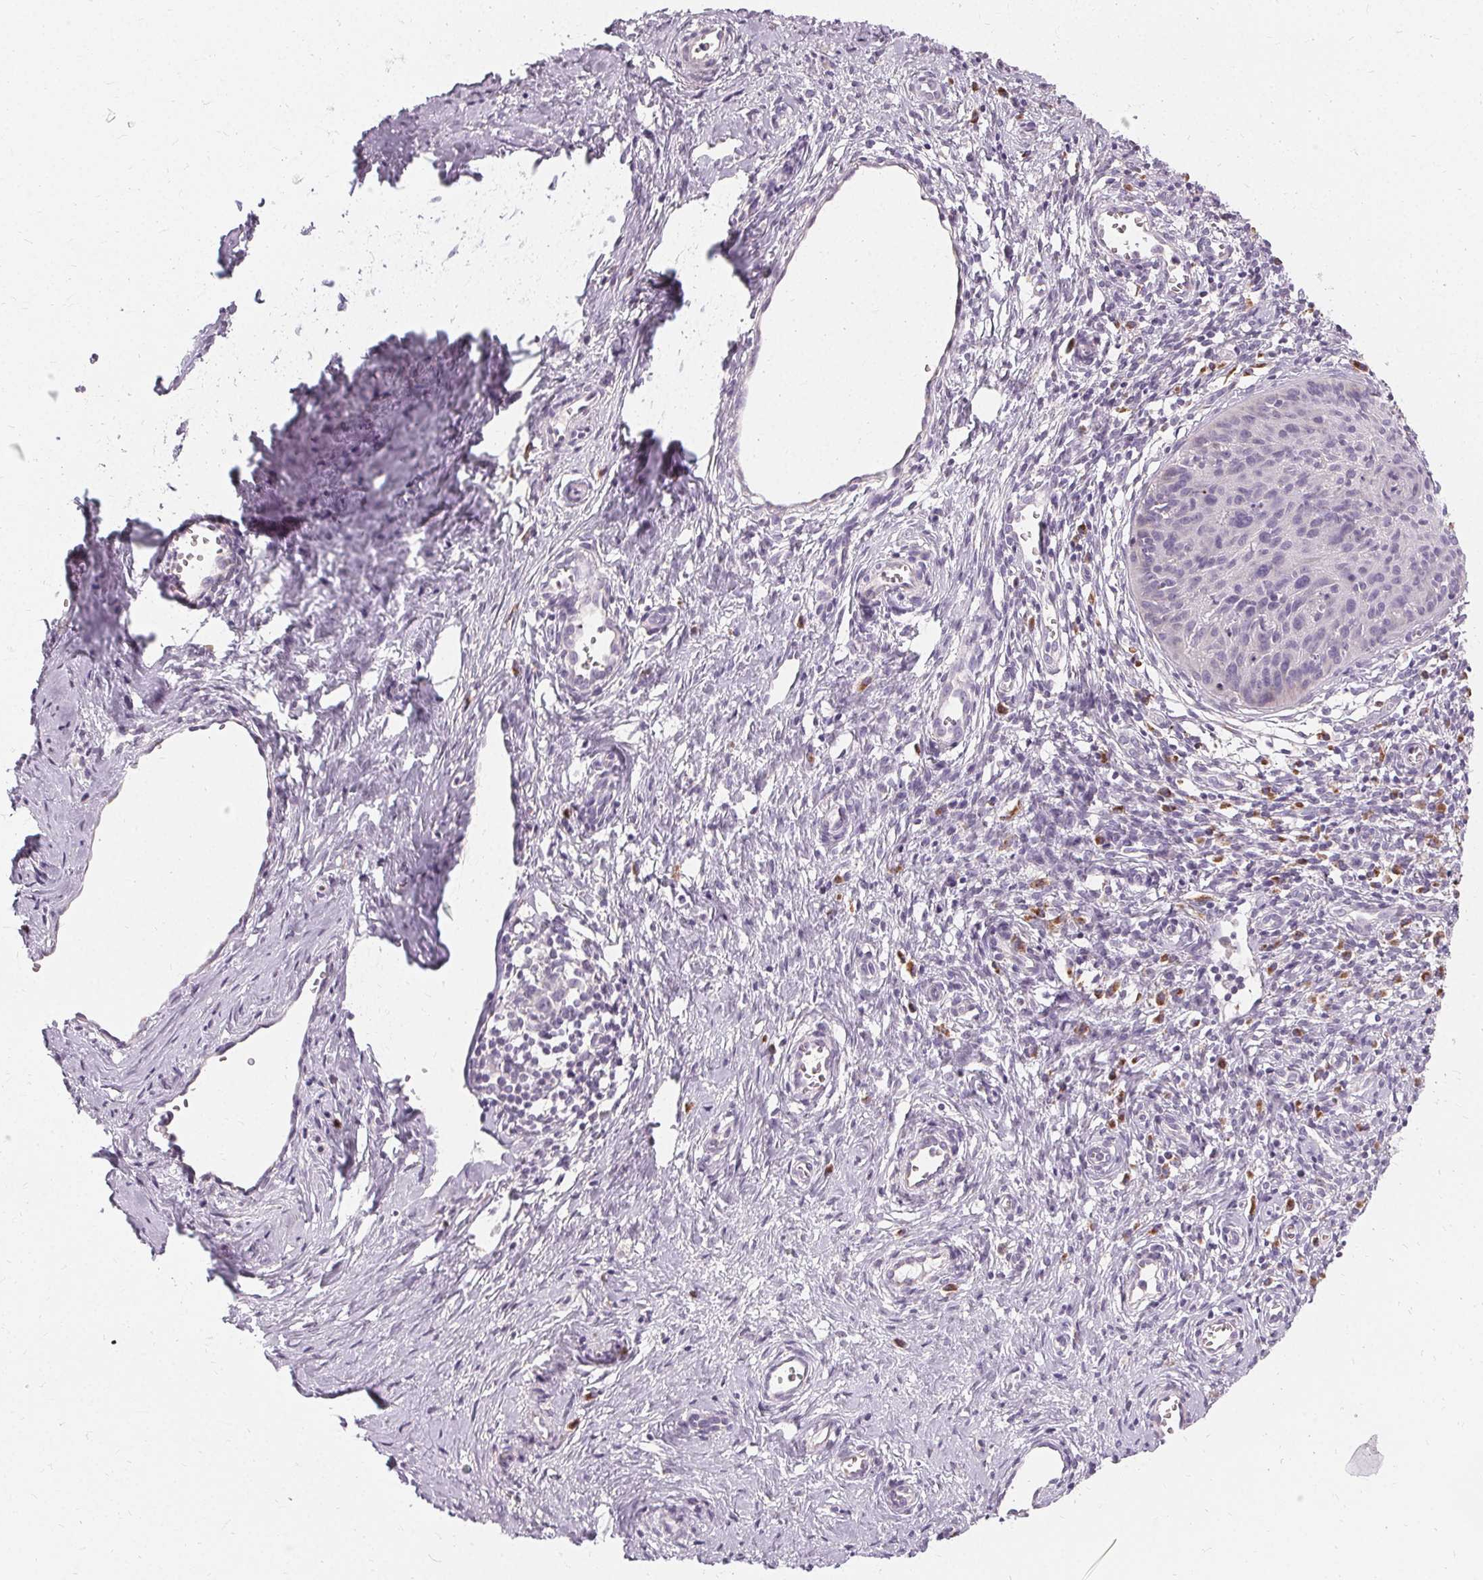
{"staining": {"intensity": "negative", "quantity": "none", "location": "none"}, "tissue": "cervical cancer", "cell_type": "Tumor cells", "image_type": "cancer", "snomed": [{"axis": "morphology", "description": "Squamous cell carcinoma, NOS"}, {"axis": "topography", "description": "Cervix"}], "caption": "DAB (3,3'-diaminobenzidine) immunohistochemical staining of cervical cancer demonstrates no significant expression in tumor cells.", "gene": "FCRL3", "patient": {"sex": "female", "age": 52}}